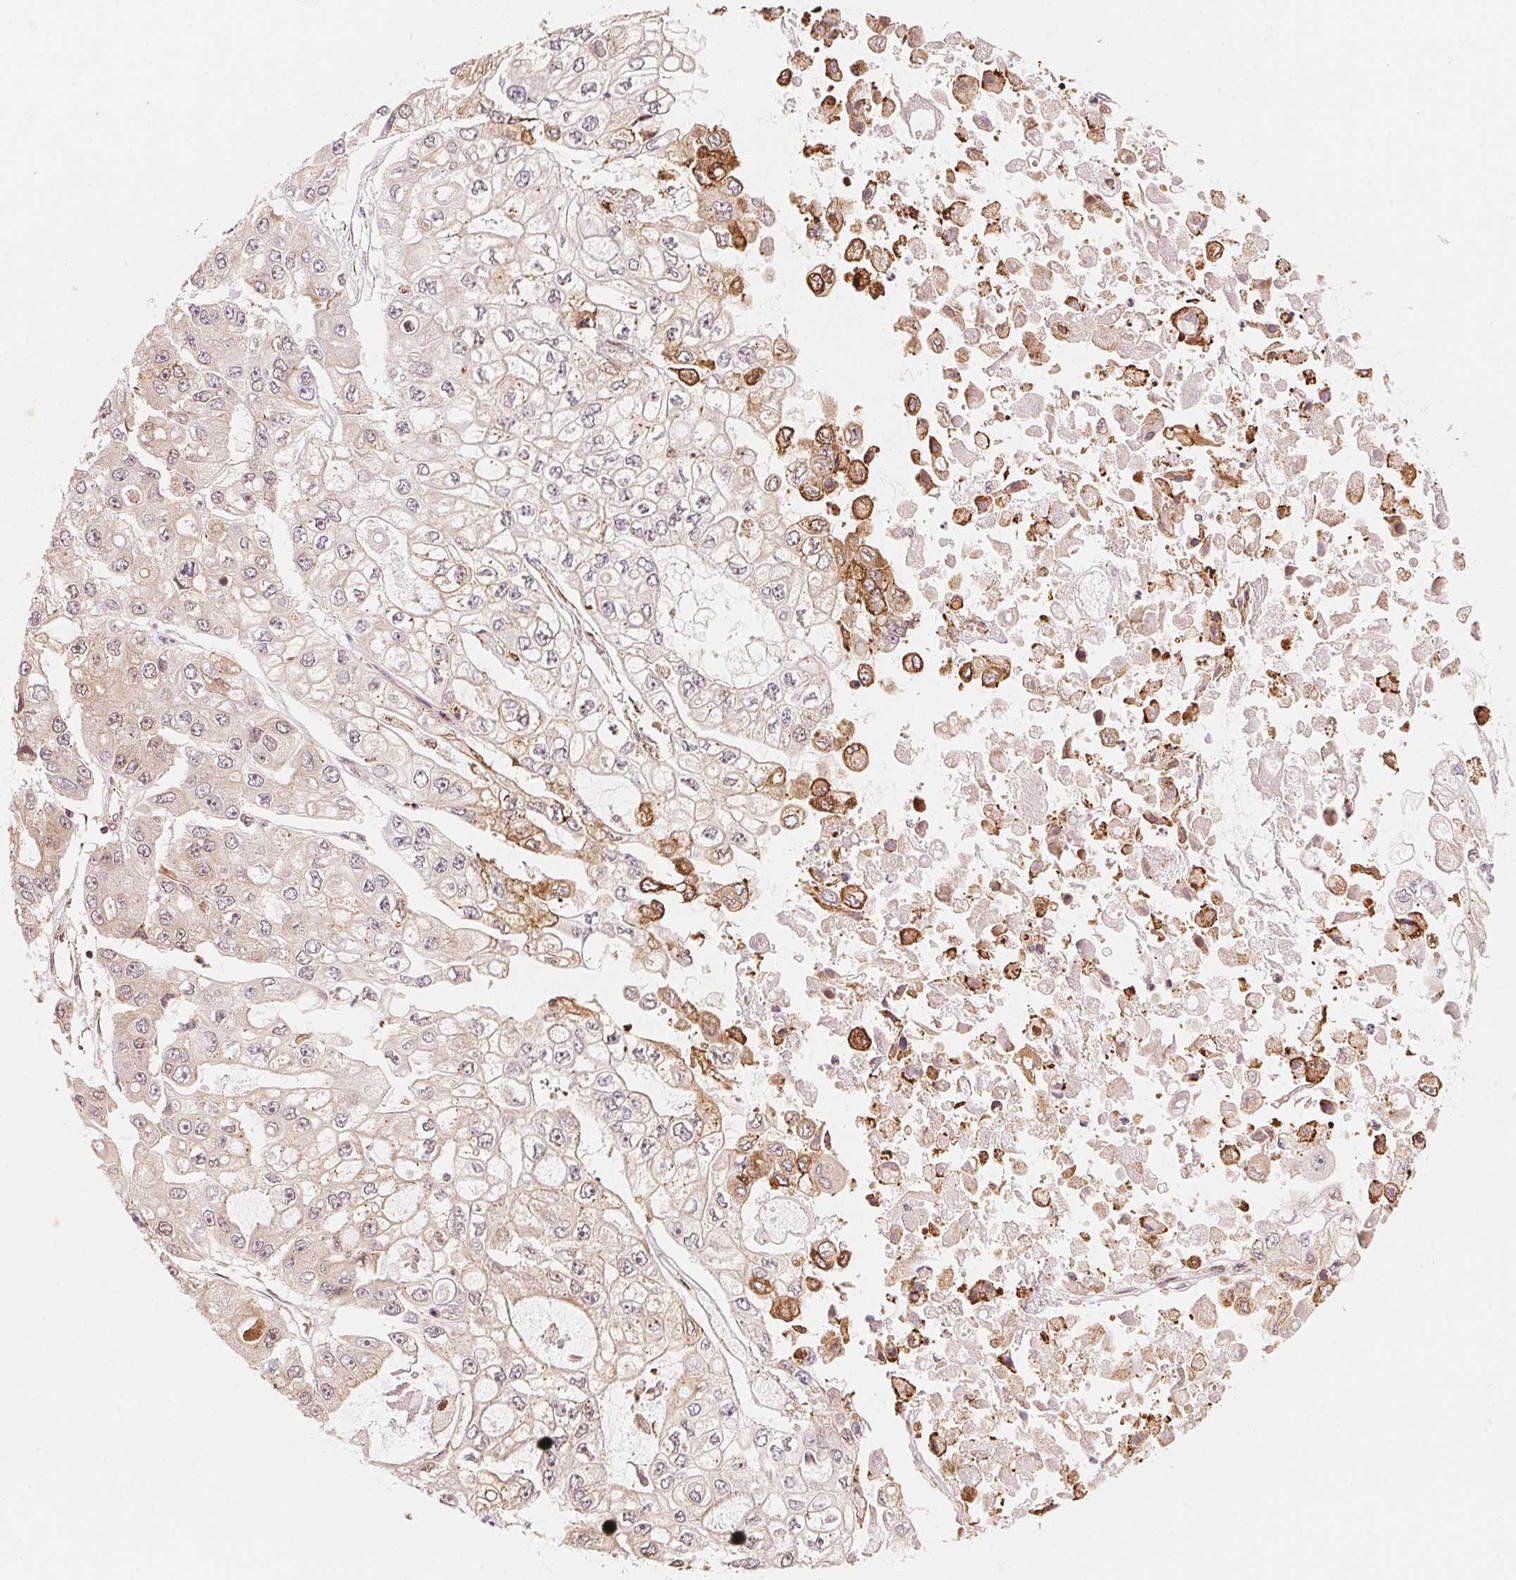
{"staining": {"intensity": "moderate", "quantity": "<25%", "location": "cytoplasmic/membranous"}, "tissue": "ovarian cancer", "cell_type": "Tumor cells", "image_type": "cancer", "snomed": [{"axis": "morphology", "description": "Cystadenocarcinoma, serous, NOS"}, {"axis": "topography", "description": "Ovary"}], "caption": "High-magnification brightfield microscopy of ovarian cancer stained with DAB (brown) and counterstained with hematoxylin (blue). tumor cells exhibit moderate cytoplasmic/membranous staining is present in about<25% of cells. Immunohistochemistry stains the protein in brown and the nuclei are stained blue.", "gene": "PRKN", "patient": {"sex": "female", "age": 56}}